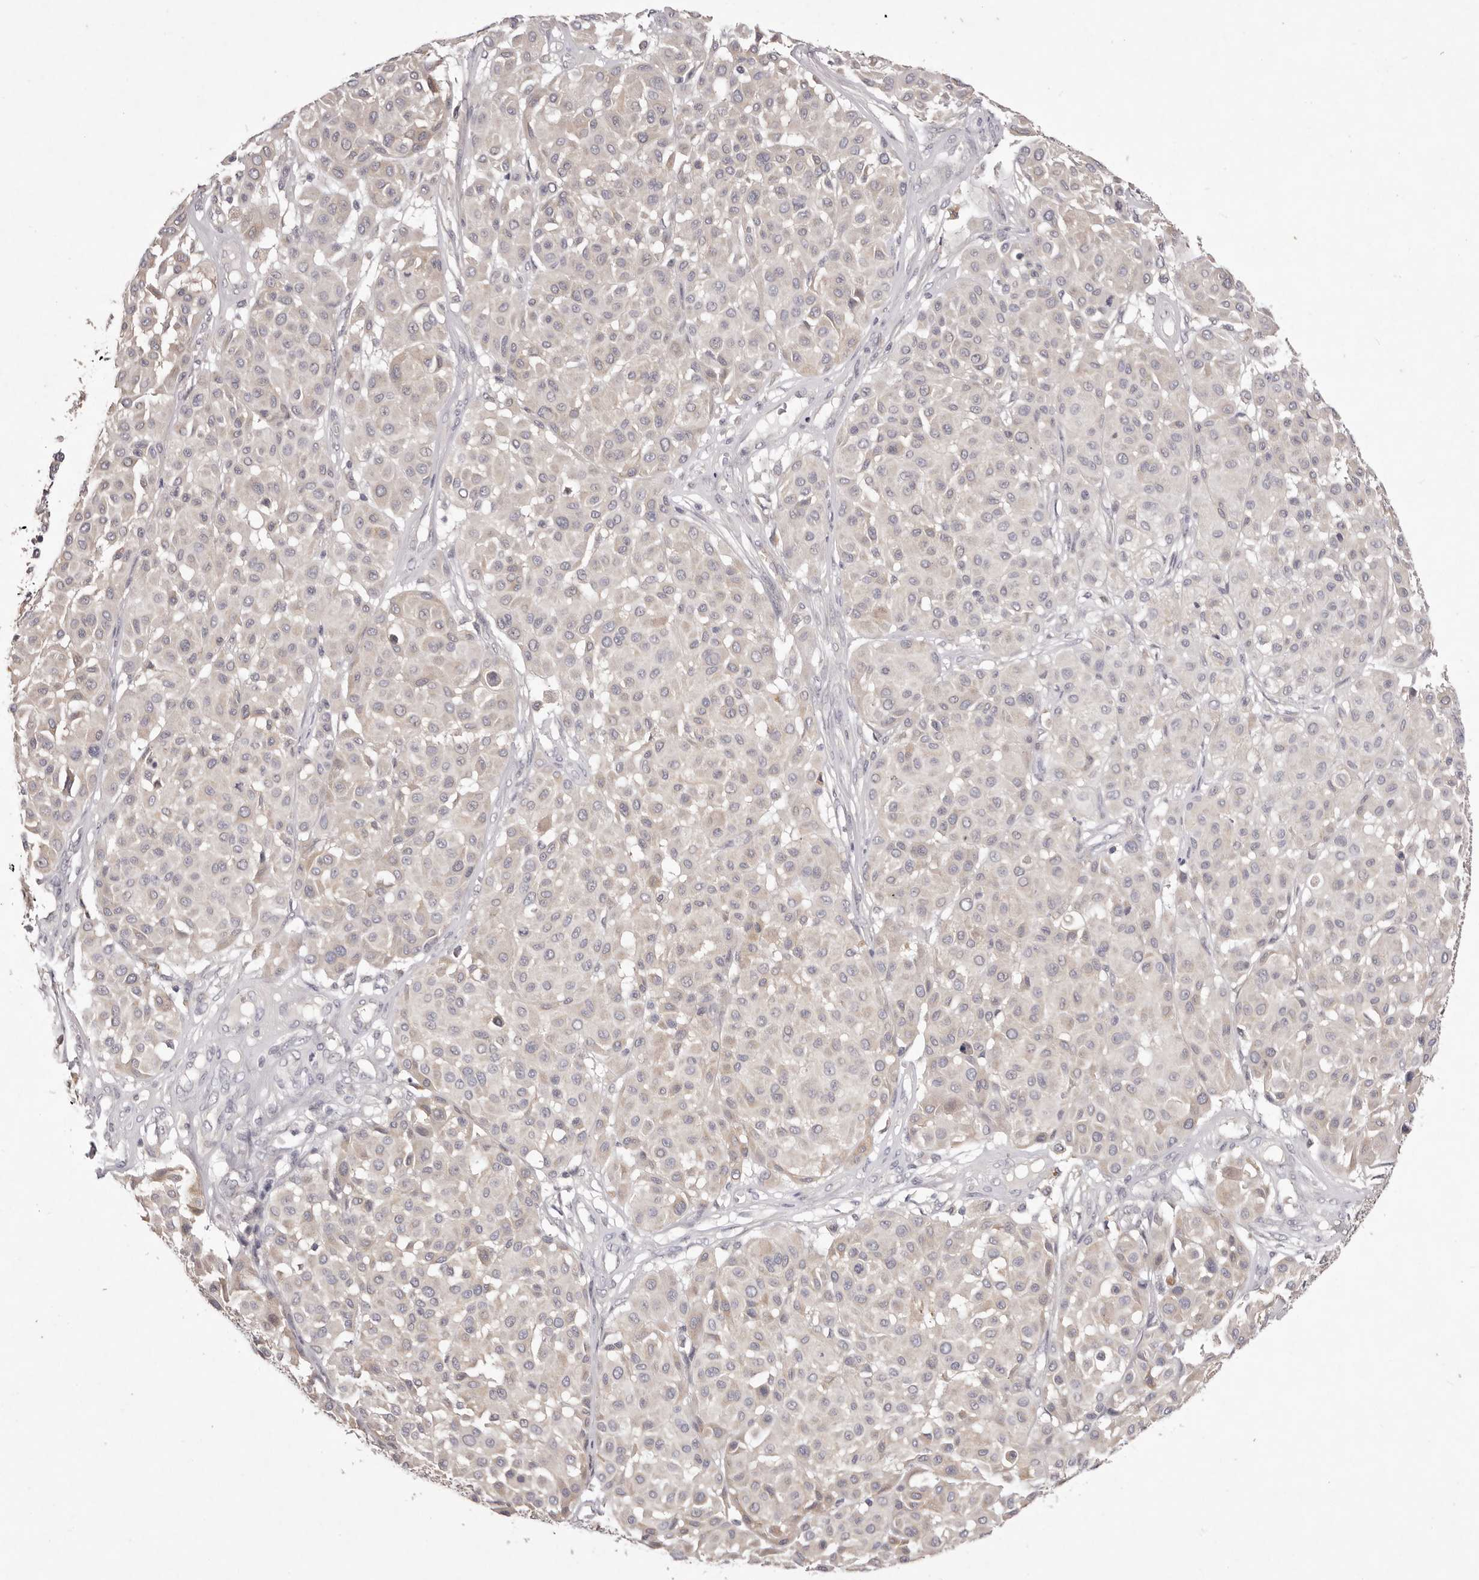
{"staining": {"intensity": "negative", "quantity": "none", "location": "none"}, "tissue": "melanoma", "cell_type": "Tumor cells", "image_type": "cancer", "snomed": [{"axis": "morphology", "description": "Malignant melanoma, Metastatic site"}, {"axis": "topography", "description": "Soft tissue"}], "caption": "Protein analysis of melanoma exhibits no significant positivity in tumor cells.", "gene": "GARNL3", "patient": {"sex": "male", "age": 41}}